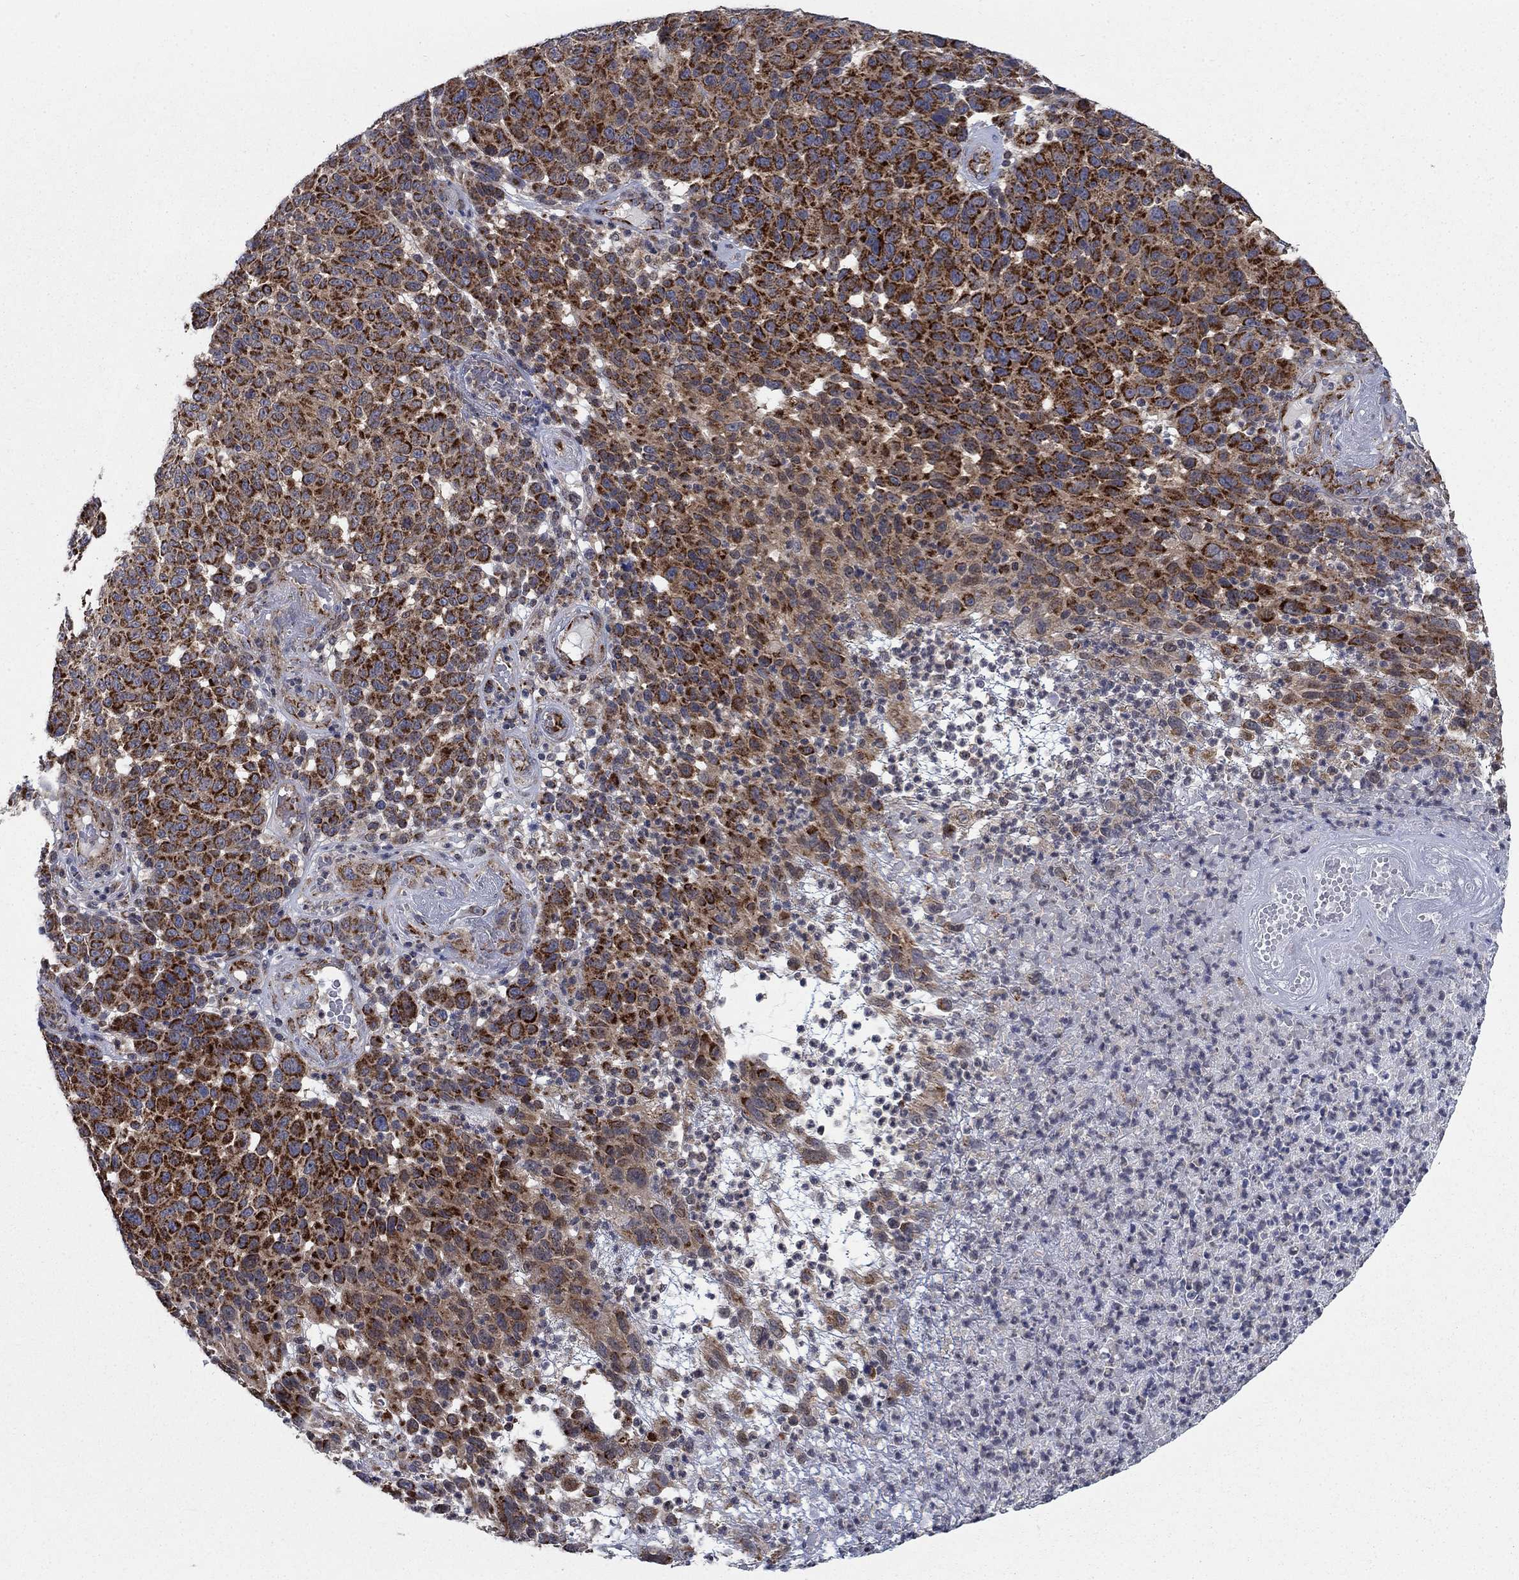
{"staining": {"intensity": "strong", "quantity": ">75%", "location": "cytoplasmic/membranous"}, "tissue": "melanoma", "cell_type": "Tumor cells", "image_type": "cancer", "snomed": [{"axis": "morphology", "description": "Malignant melanoma, NOS"}, {"axis": "topography", "description": "Skin"}], "caption": "Malignant melanoma stained for a protein (brown) demonstrates strong cytoplasmic/membranous positive expression in approximately >75% of tumor cells.", "gene": "NME7", "patient": {"sex": "male", "age": 59}}